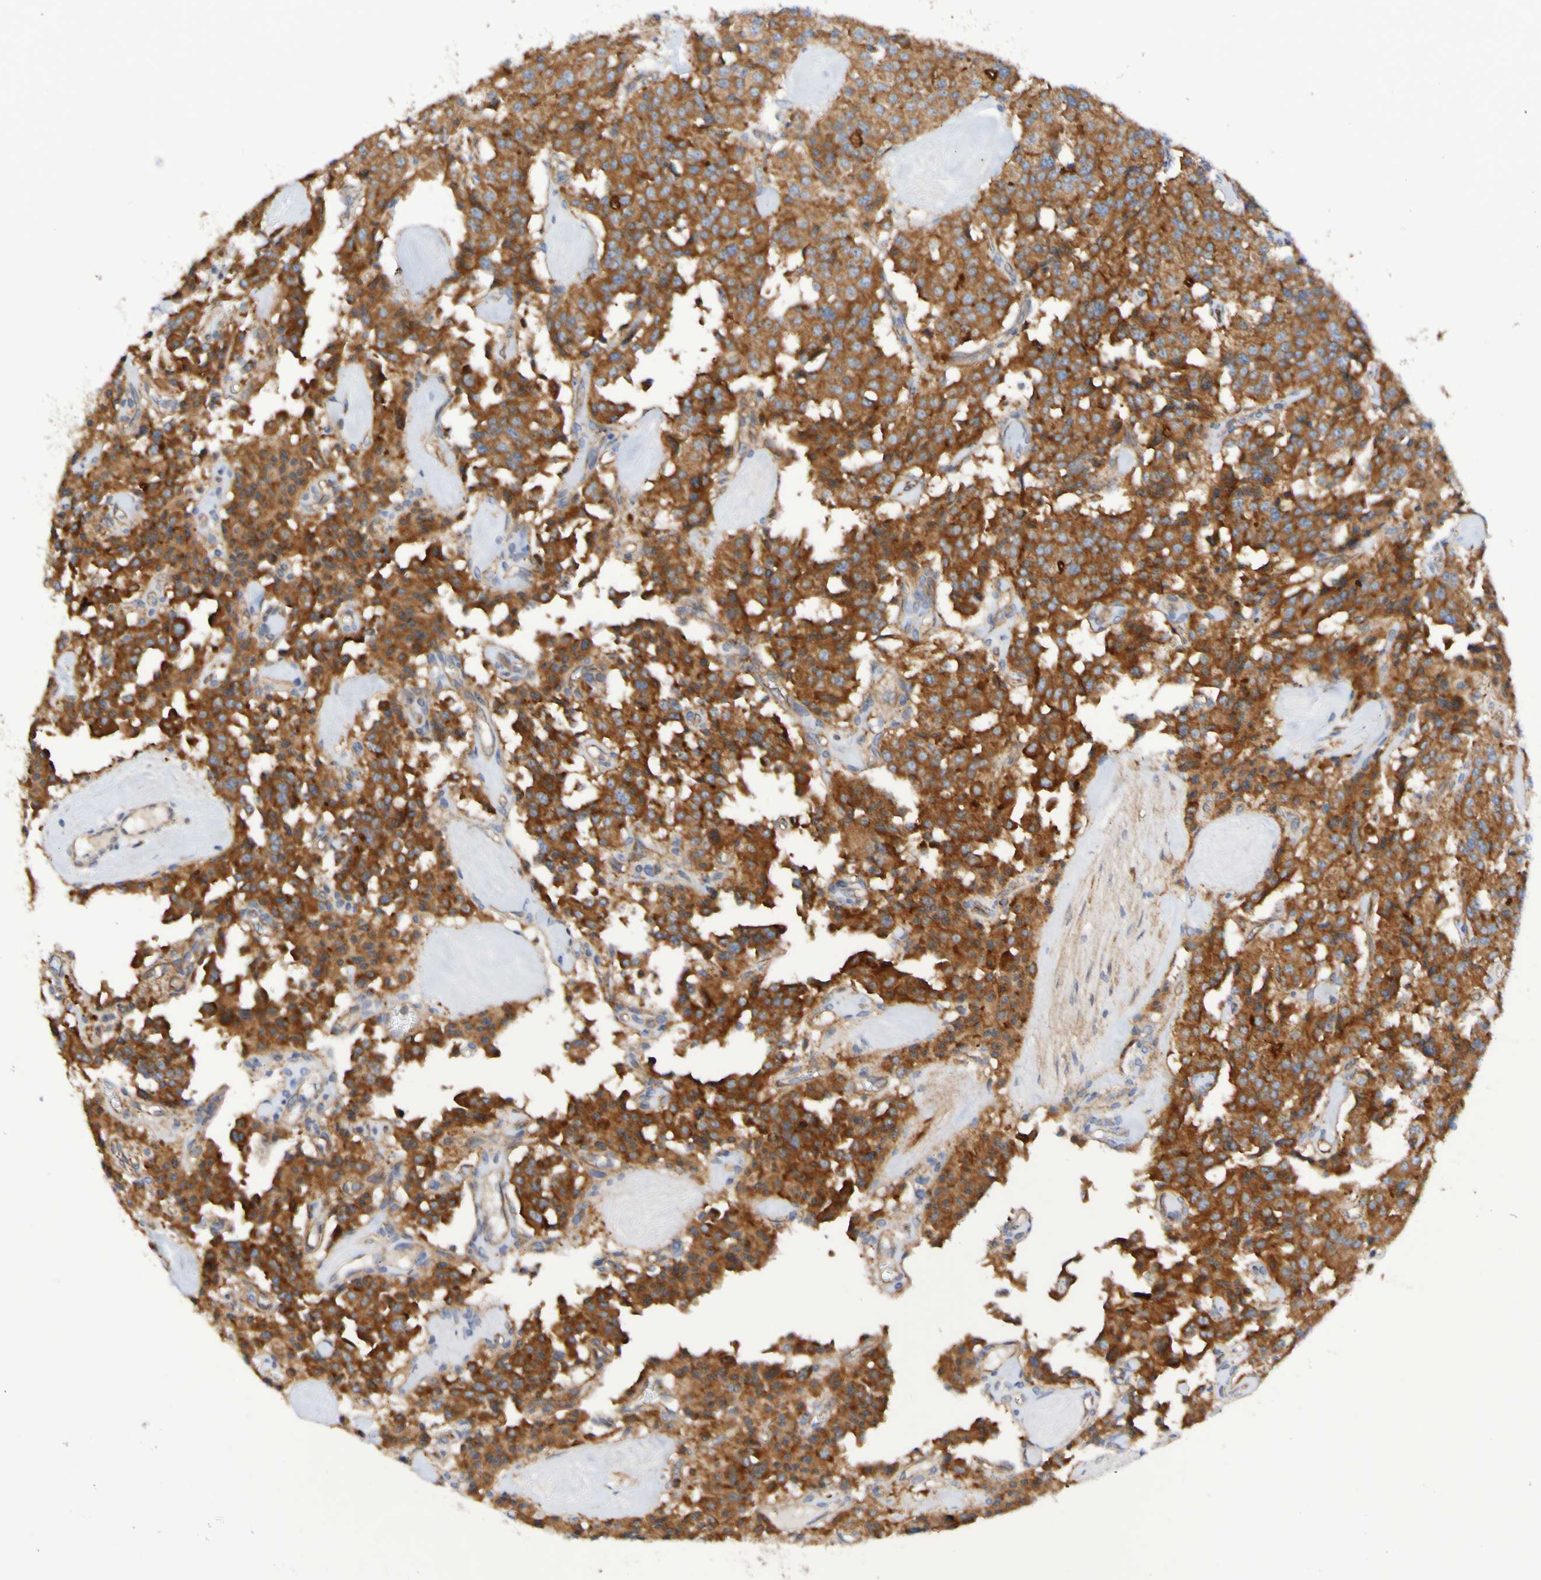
{"staining": {"intensity": "strong", "quantity": ">75%", "location": "cytoplasmic/membranous"}, "tissue": "carcinoid", "cell_type": "Tumor cells", "image_type": "cancer", "snomed": [{"axis": "morphology", "description": "Carcinoid, malignant, NOS"}, {"axis": "topography", "description": "Lung"}], "caption": "IHC (DAB (3,3'-diaminobenzidine)) staining of carcinoid (malignant) displays strong cytoplasmic/membranous protein expression in about >75% of tumor cells.", "gene": "GJB1", "patient": {"sex": "male", "age": 30}}